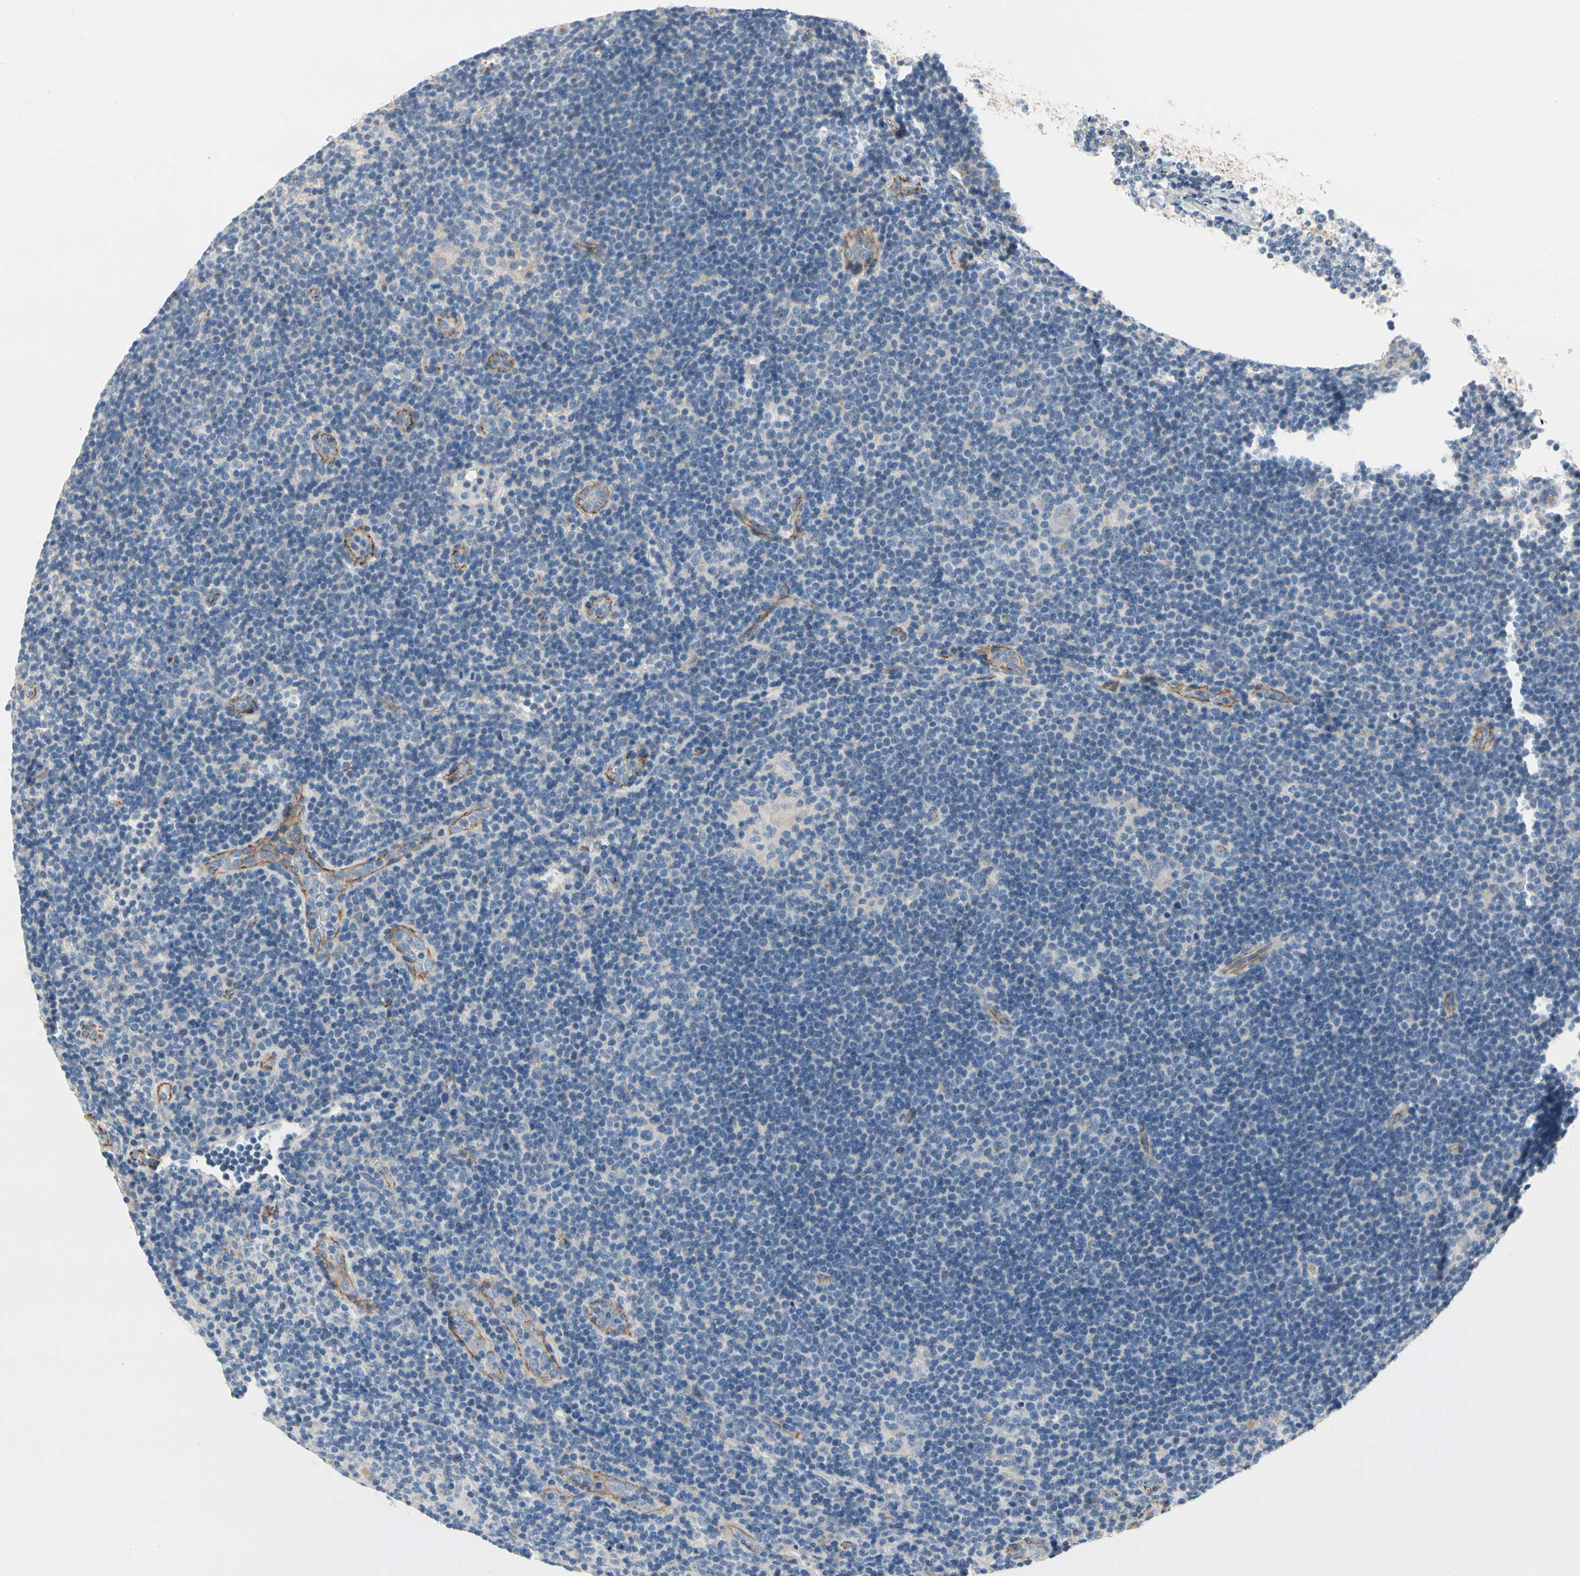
{"staining": {"intensity": "negative", "quantity": "none", "location": "none"}, "tissue": "lymphoma", "cell_type": "Tumor cells", "image_type": "cancer", "snomed": [{"axis": "morphology", "description": "Hodgkin's disease, NOS"}, {"axis": "topography", "description": "Lymph node"}], "caption": "DAB immunohistochemical staining of human Hodgkin's disease shows no significant staining in tumor cells.", "gene": "LGR6", "patient": {"sex": "female", "age": 57}}